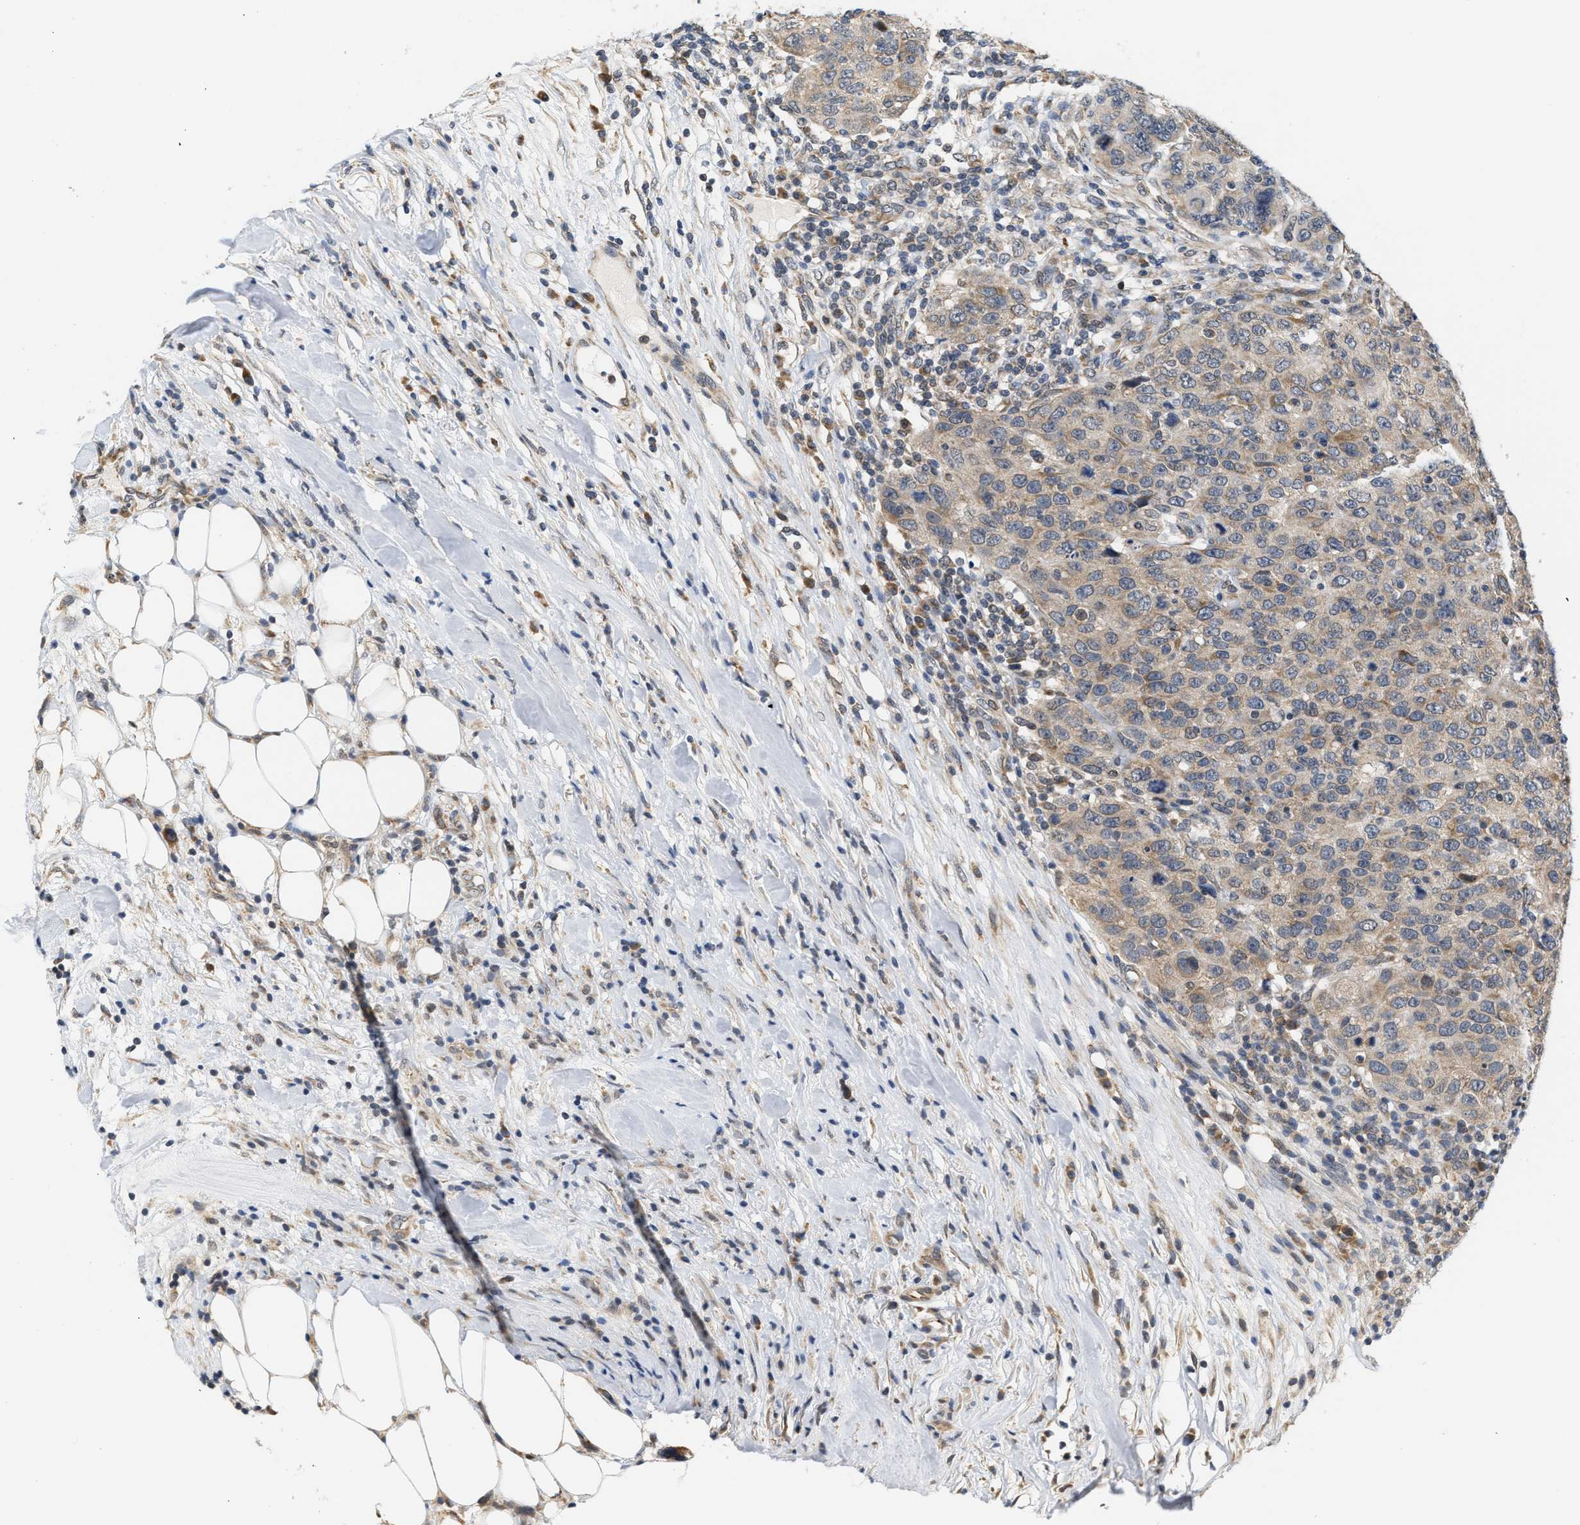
{"staining": {"intensity": "weak", "quantity": "<25%", "location": "cytoplasmic/membranous"}, "tissue": "breast cancer", "cell_type": "Tumor cells", "image_type": "cancer", "snomed": [{"axis": "morphology", "description": "Duct carcinoma"}, {"axis": "topography", "description": "Breast"}], "caption": "Tumor cells are negative for protein expression in human breast cancer (infiltrating ductal carcinoma).", "gene": "GIGYF1", "patient": {"sex": "female", "age": 37}}